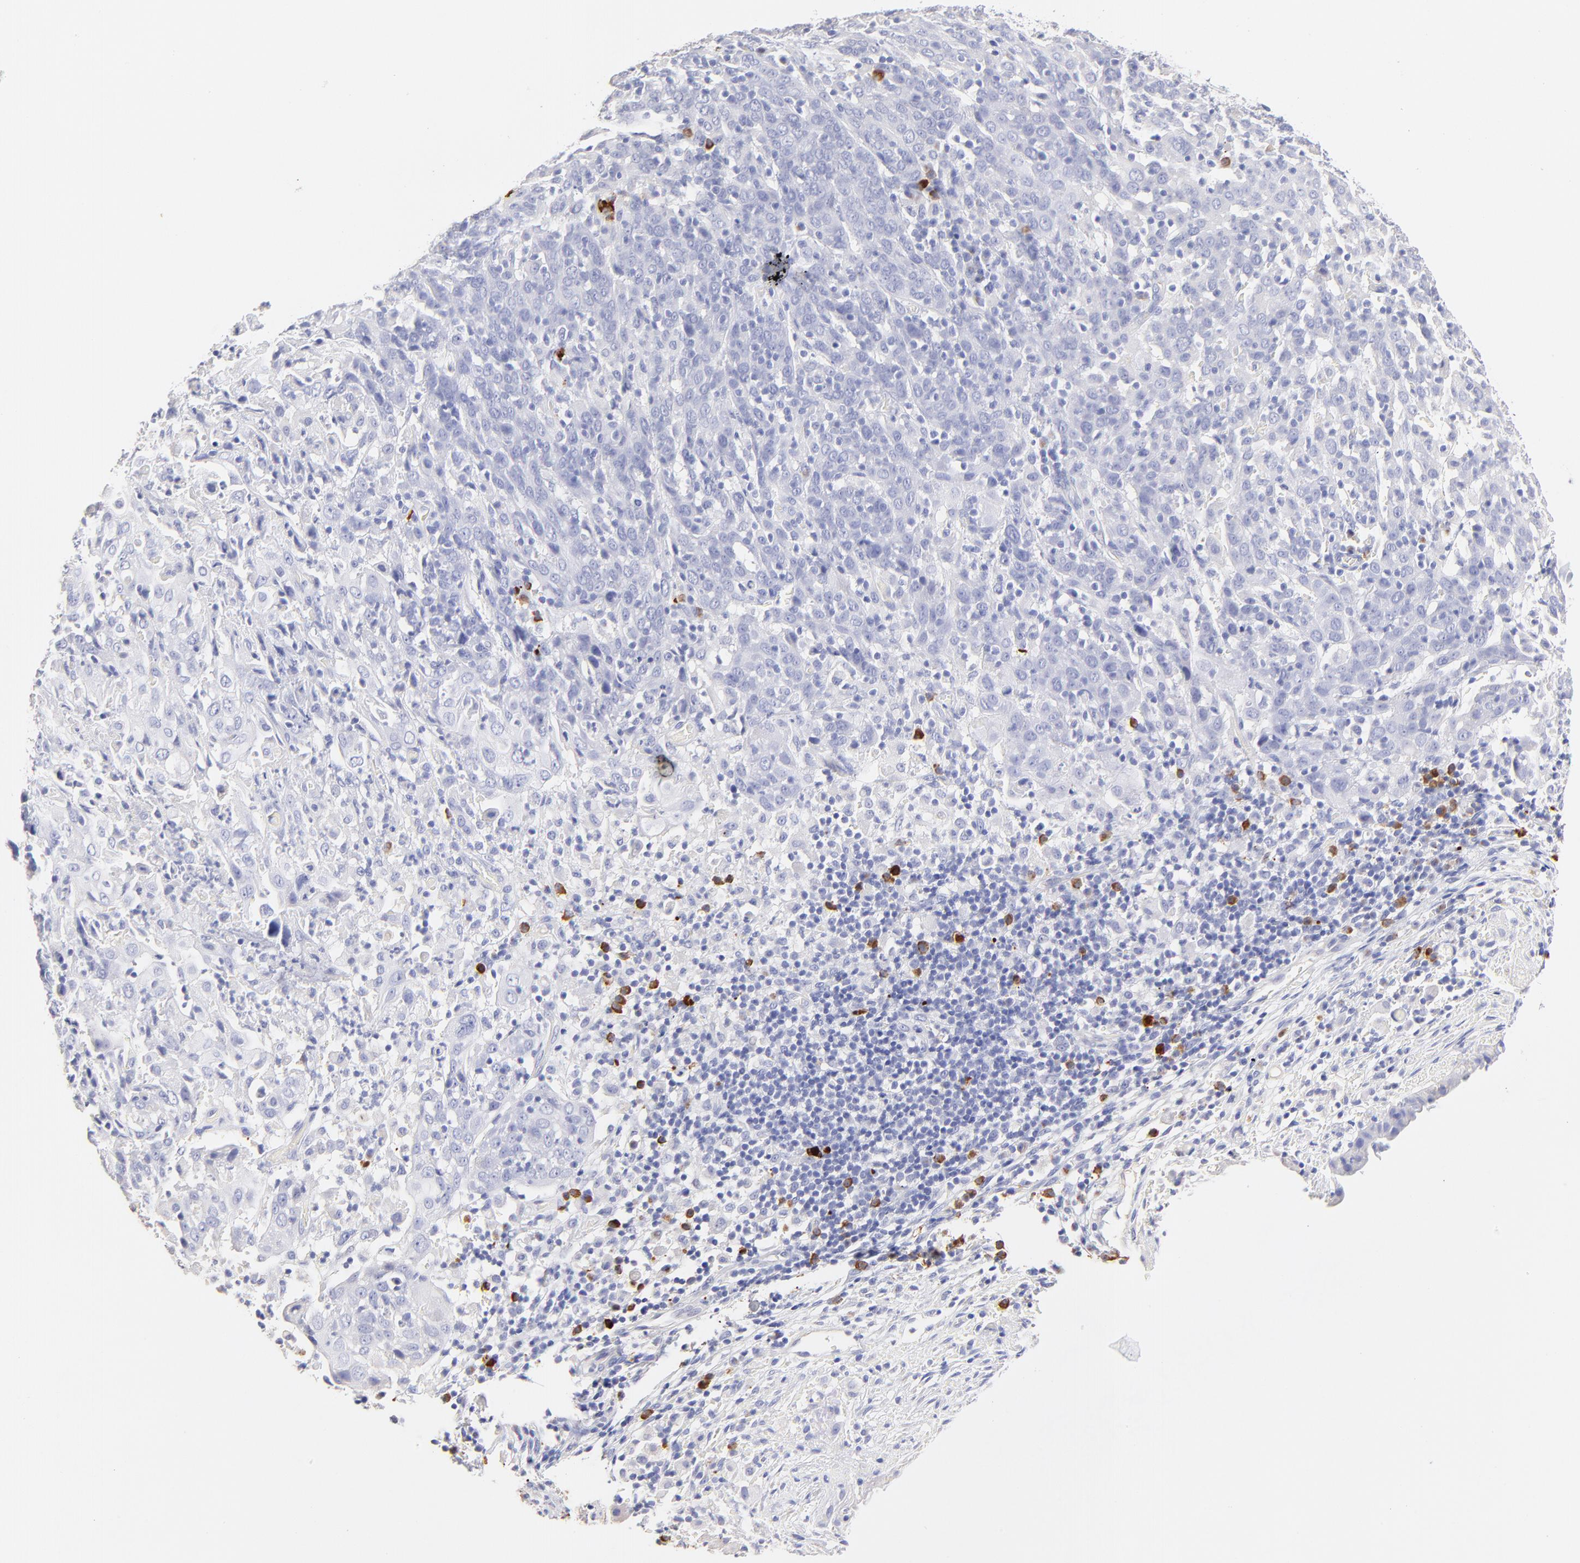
{"staining": {"intensity": "negative", "quantity": "none", "location": "none"}, "tissue": "cervical cancer", "cell_type": "Tumor cells", "image_type": "cancer", "snomed": [{"axis": "morphology", "description": "Normal tissue, NOS"}, {"axis": "morphology", "description": "Squamous cell carcinoma, NOS"}, {"axis": "topography", "description": "Cervix"}], "caption": "The histopathology image demonstrates no staining of tumor cells in cervical cancer. Brightfield microscopy of immunohistochemistry stained with DAB (3,3'-diaminobenzidine) (brown) and hematoxylin (blue), captured at high magnification.", "gene": "ASB9", "patient": {"sex": "female", "age": 67}}